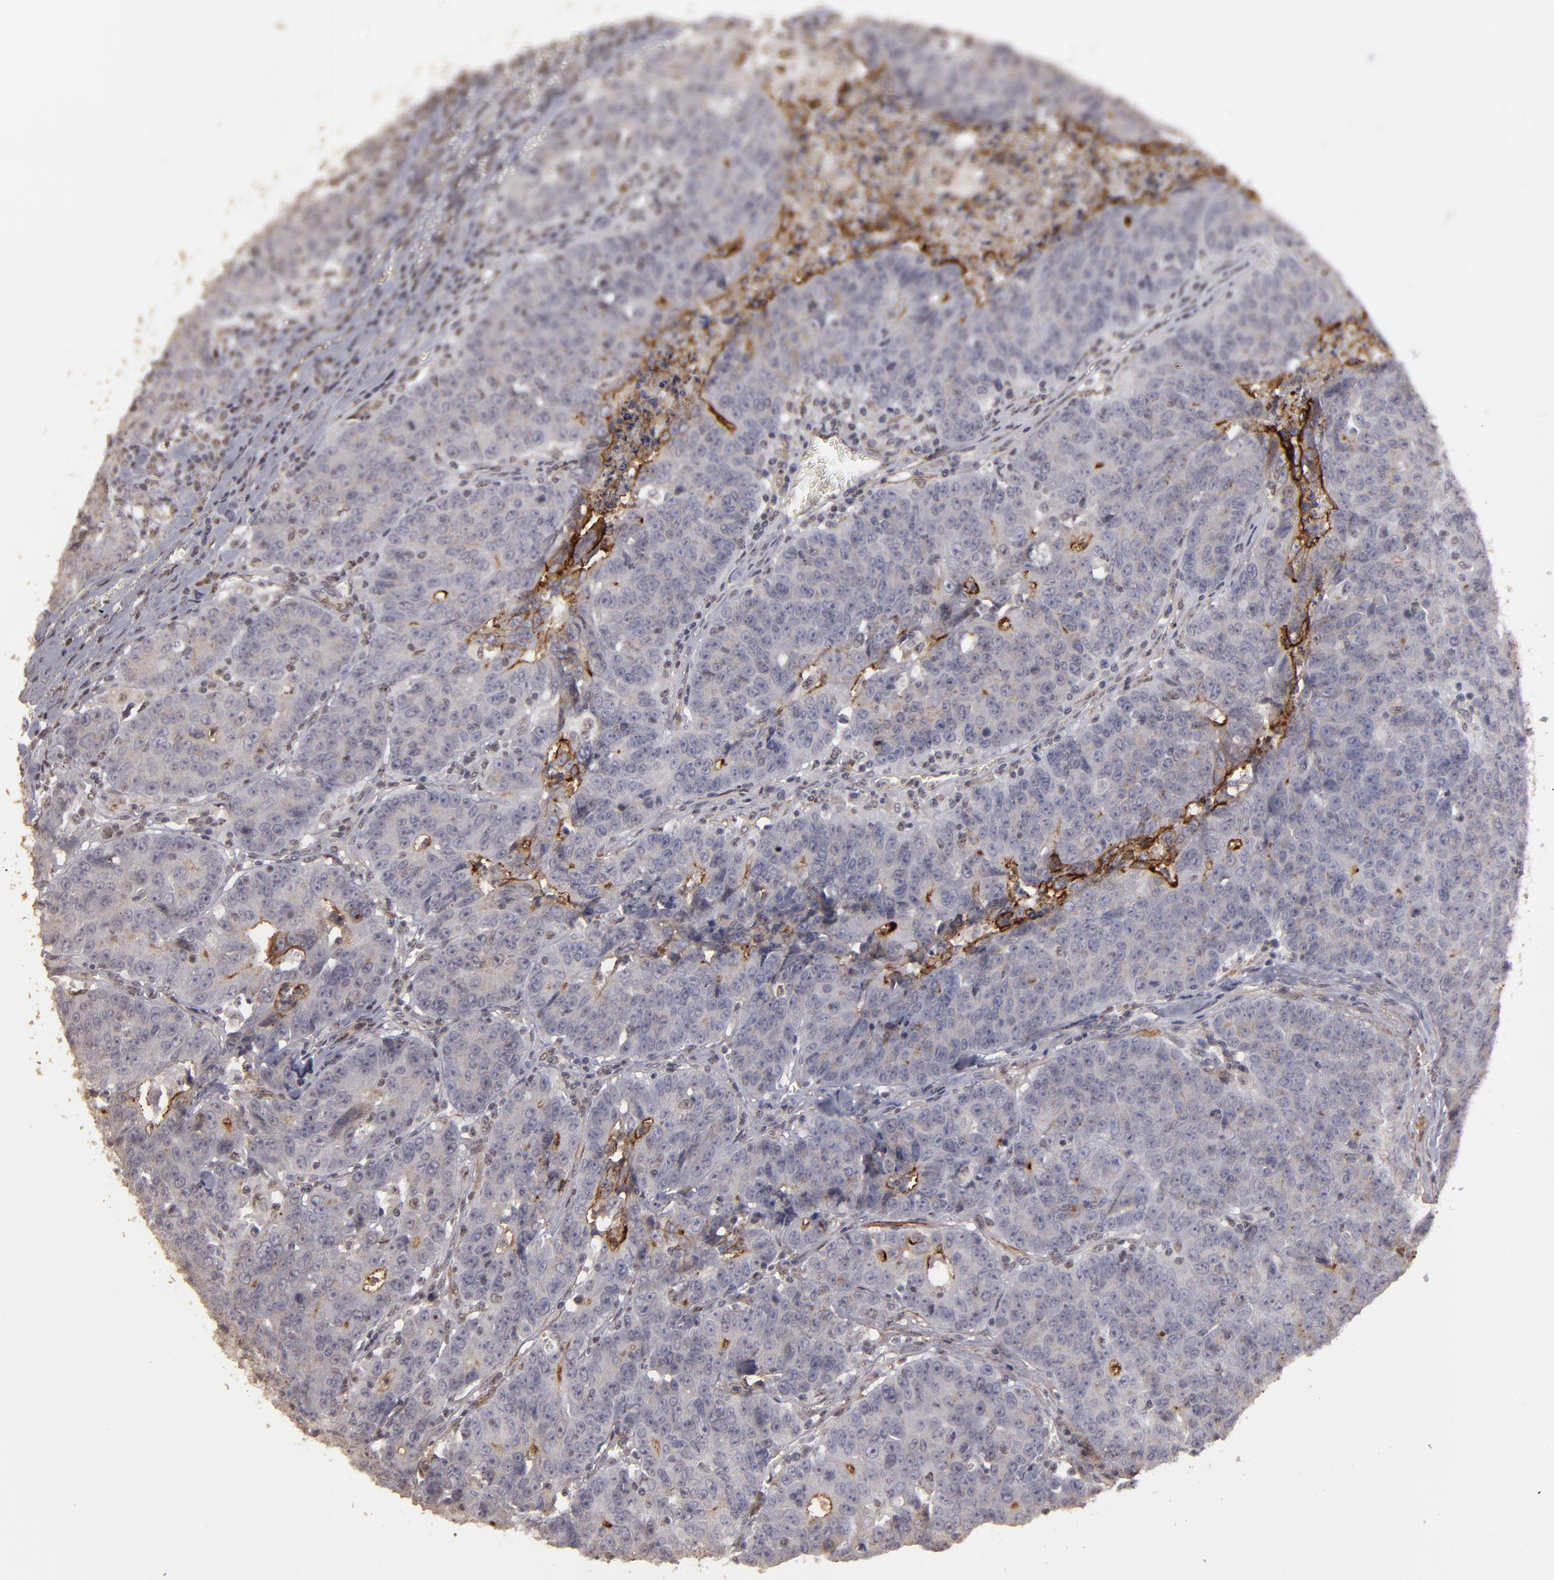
{"staining": {"intensity": "weak", "quantity": ">75%", "location": "cytoplasmic/membranous"}, "tissue": "colorectal cancer", "cell_type": "Tumor cells", "image_type": "cancer", "snomed": [{"axis": "morphology", "description": "Adenocarcinoma, NOS"}, {"axis": "topography", "description": "Colon"}], "caption": "A photomicrograph of human colorectal adenocarcinoma stained for a protein displays weak cytoplasmic/membranous brown staining in tumor cells. The protein of interest is stained brown, and the nuclei are stained in blue (DAB IHC with brightfield microscopy, high magnification).", "gene": "CD55", "patient": {"sex": "female", "age": 53}}